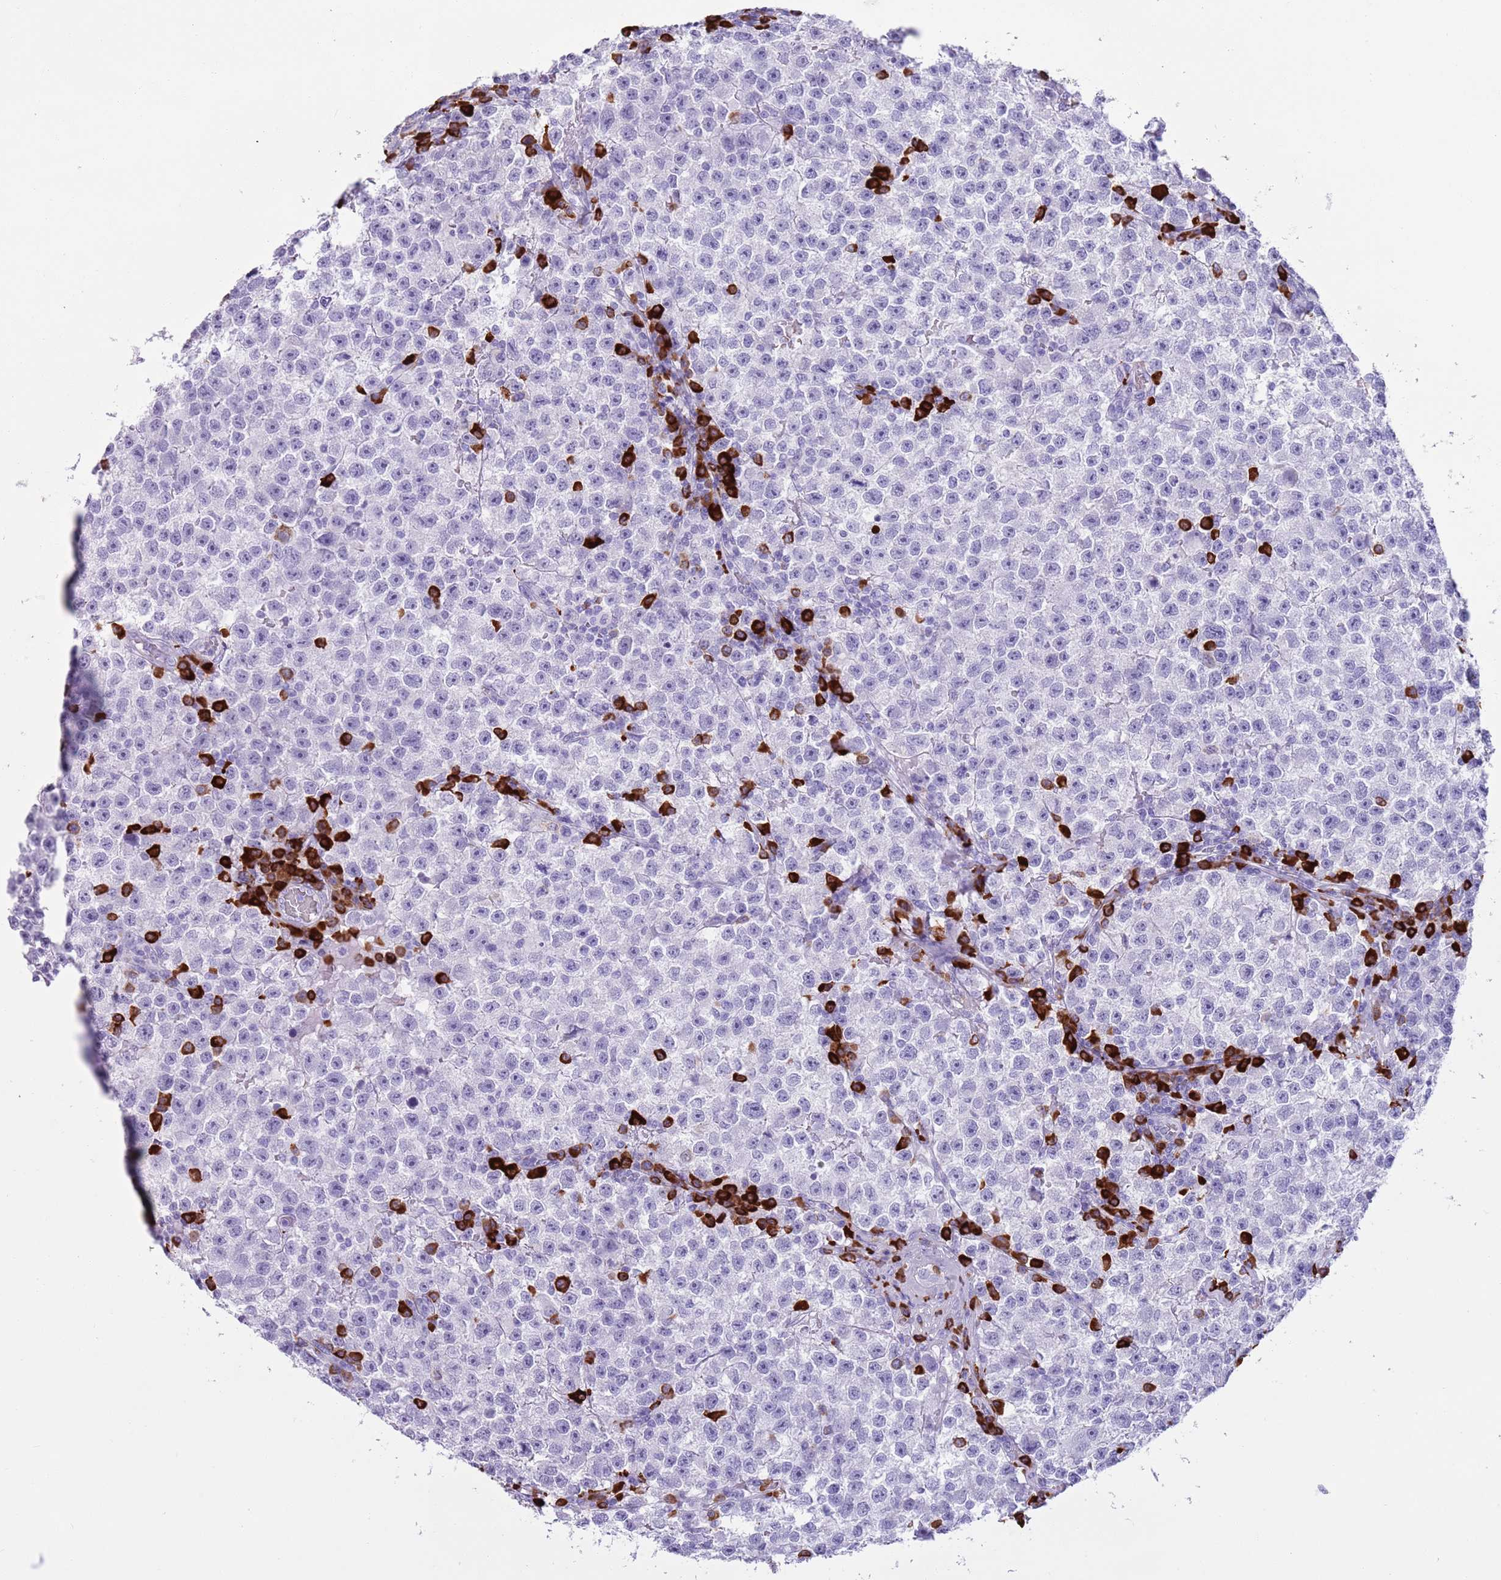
{"staining": {"intensity": "negative", "quantity": "none", "location": "none"}, "tissue": "testis cancer", "cell_type": "Tumor cells", "image_type": "cancer", "snomed": [{"axis": "morphology", "description": "Seminoma, NOS"}, {"axis": "topography", "description": "Testis"}], "caption": "DAB immunohistochemical staining of testis cancer demonstrates no significant positivity in tumor cells.", "gene": "LY6G5B", "patient": {"sex": "male", "age": 22}}